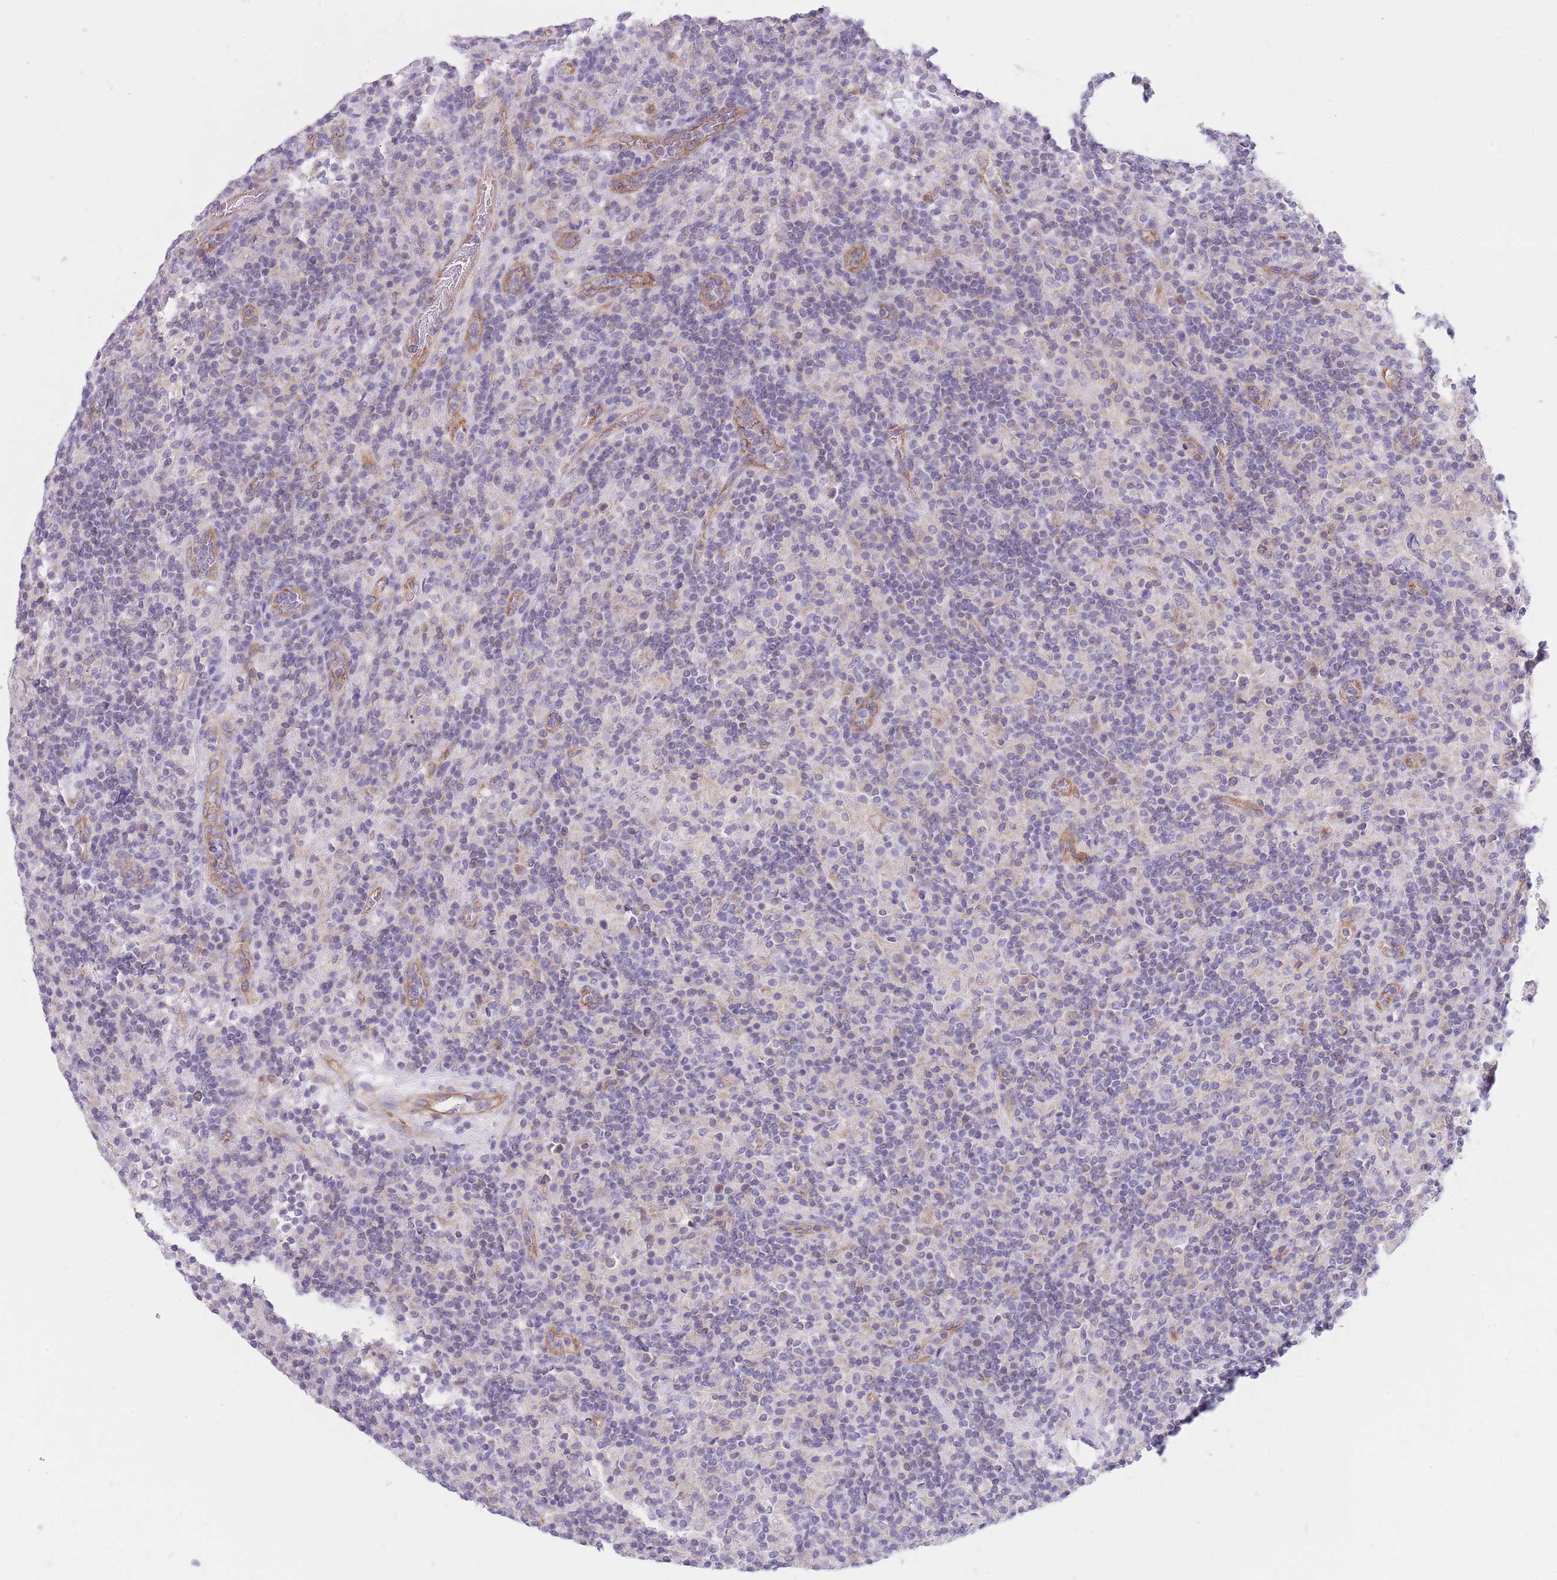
{"staining": {"intensity": "negative", "quantity": "none", "location": "none"}, "tissue": "lymphoma", "cell_type": "Tumor cells", "image_type": "cancer", "snomed": [{"axis": "morphology", "description": "Hodgkin's disease, NOS"}, {"axis": "topography", "description": "Lymph node"}], "caption": "This is an immunohistochemistry (IHC) image of lymphoma. There is no staining in tumor cells.", "gene": "SERPINB3", "patient": {"sex": "male", "age": 70}}